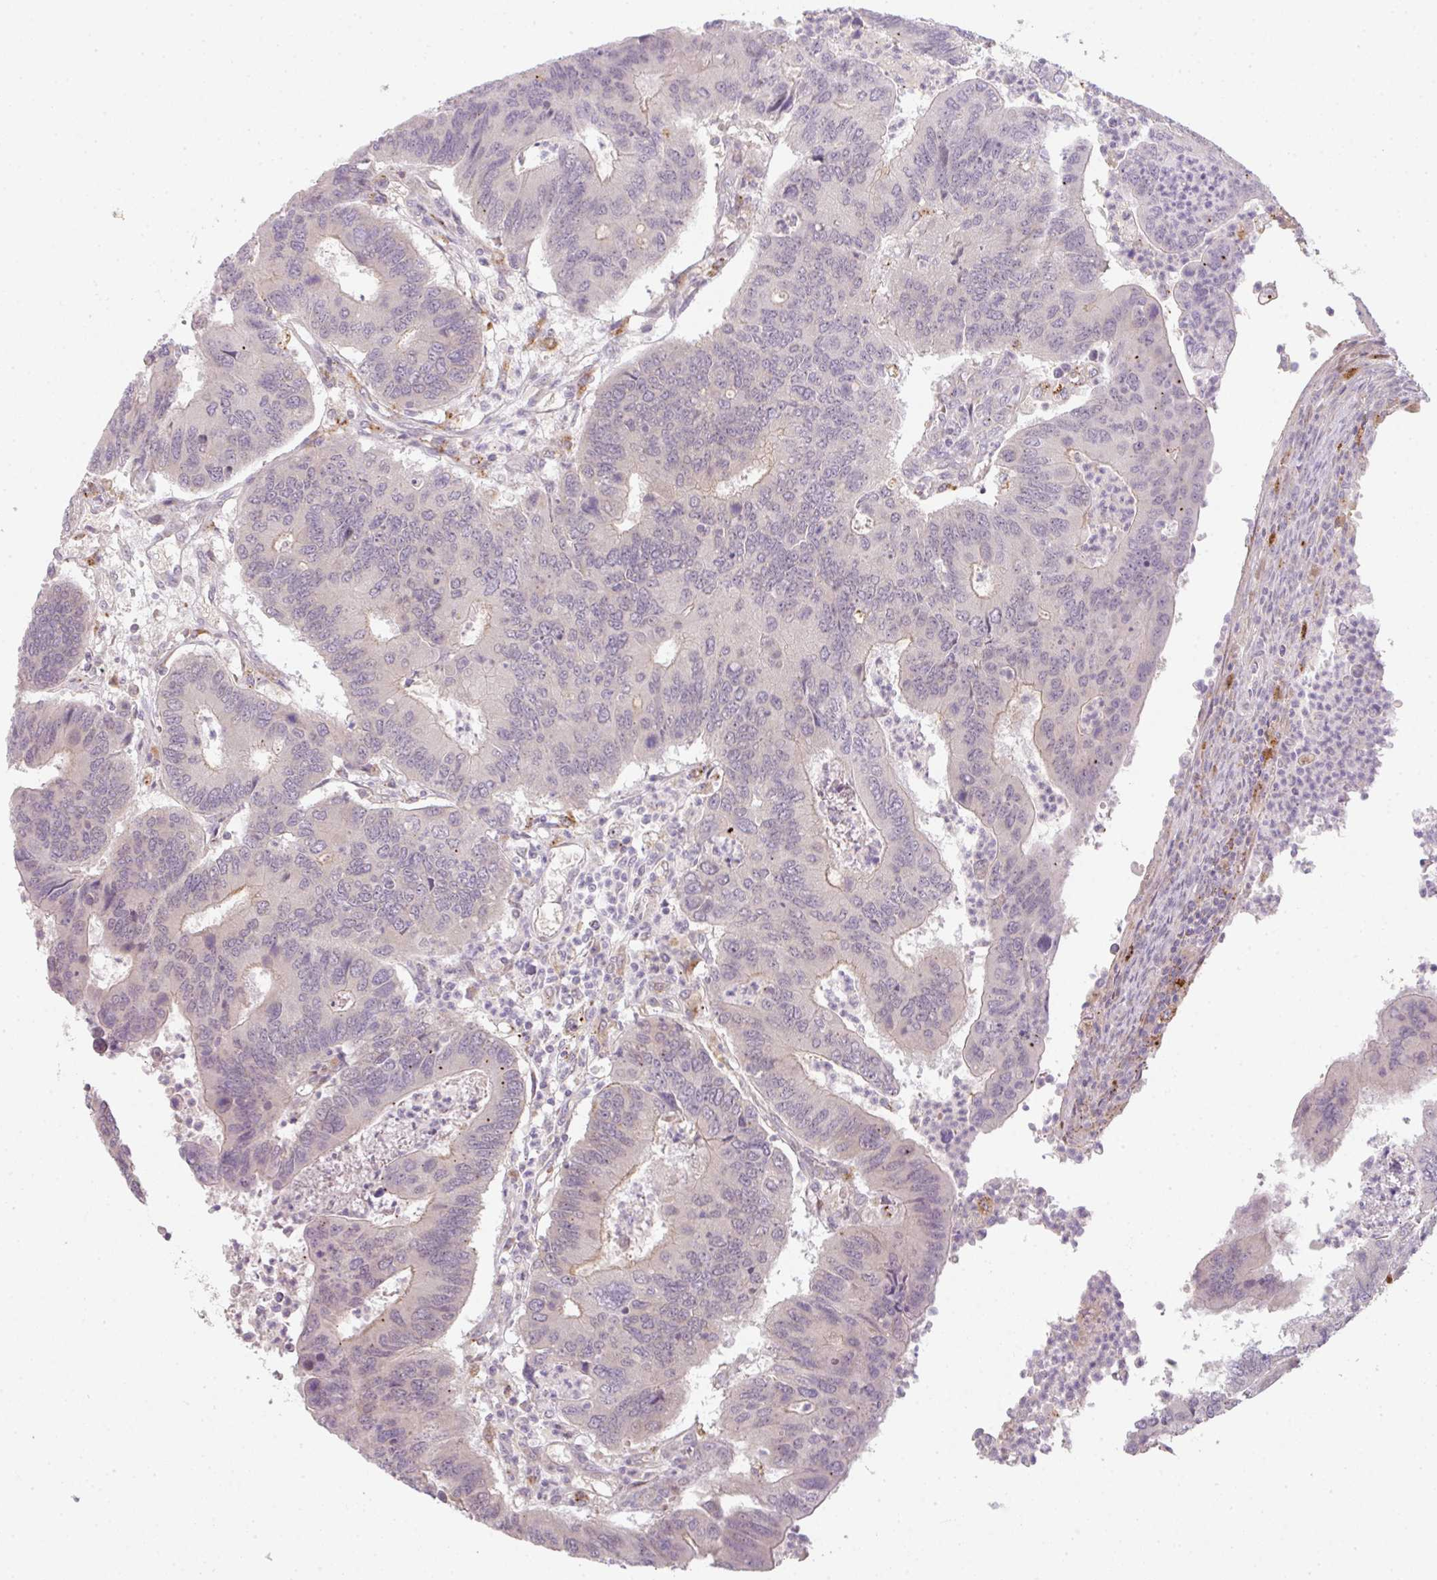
{"staining": {"intensity": "negative", "quantity": "none", "location": "none"}, "tissue": "colorectal cancer", "cell_type": "Tumor cells", "image_type": "cancer", "snomed": [{"axis": "morphology", "description": "Adenocarcinoma, NOS"}, {"axis": "topography", "description": "Colon"}], "caption": "Immunohistochemistry micrograph of neoplastic tissue: human adenocarcinoma (colorectal) stained with DAB demonstrates no significant protein expression in tumor cells.", "gene": "TMEM237", "patient": {"sex": "female", "age": 67}}